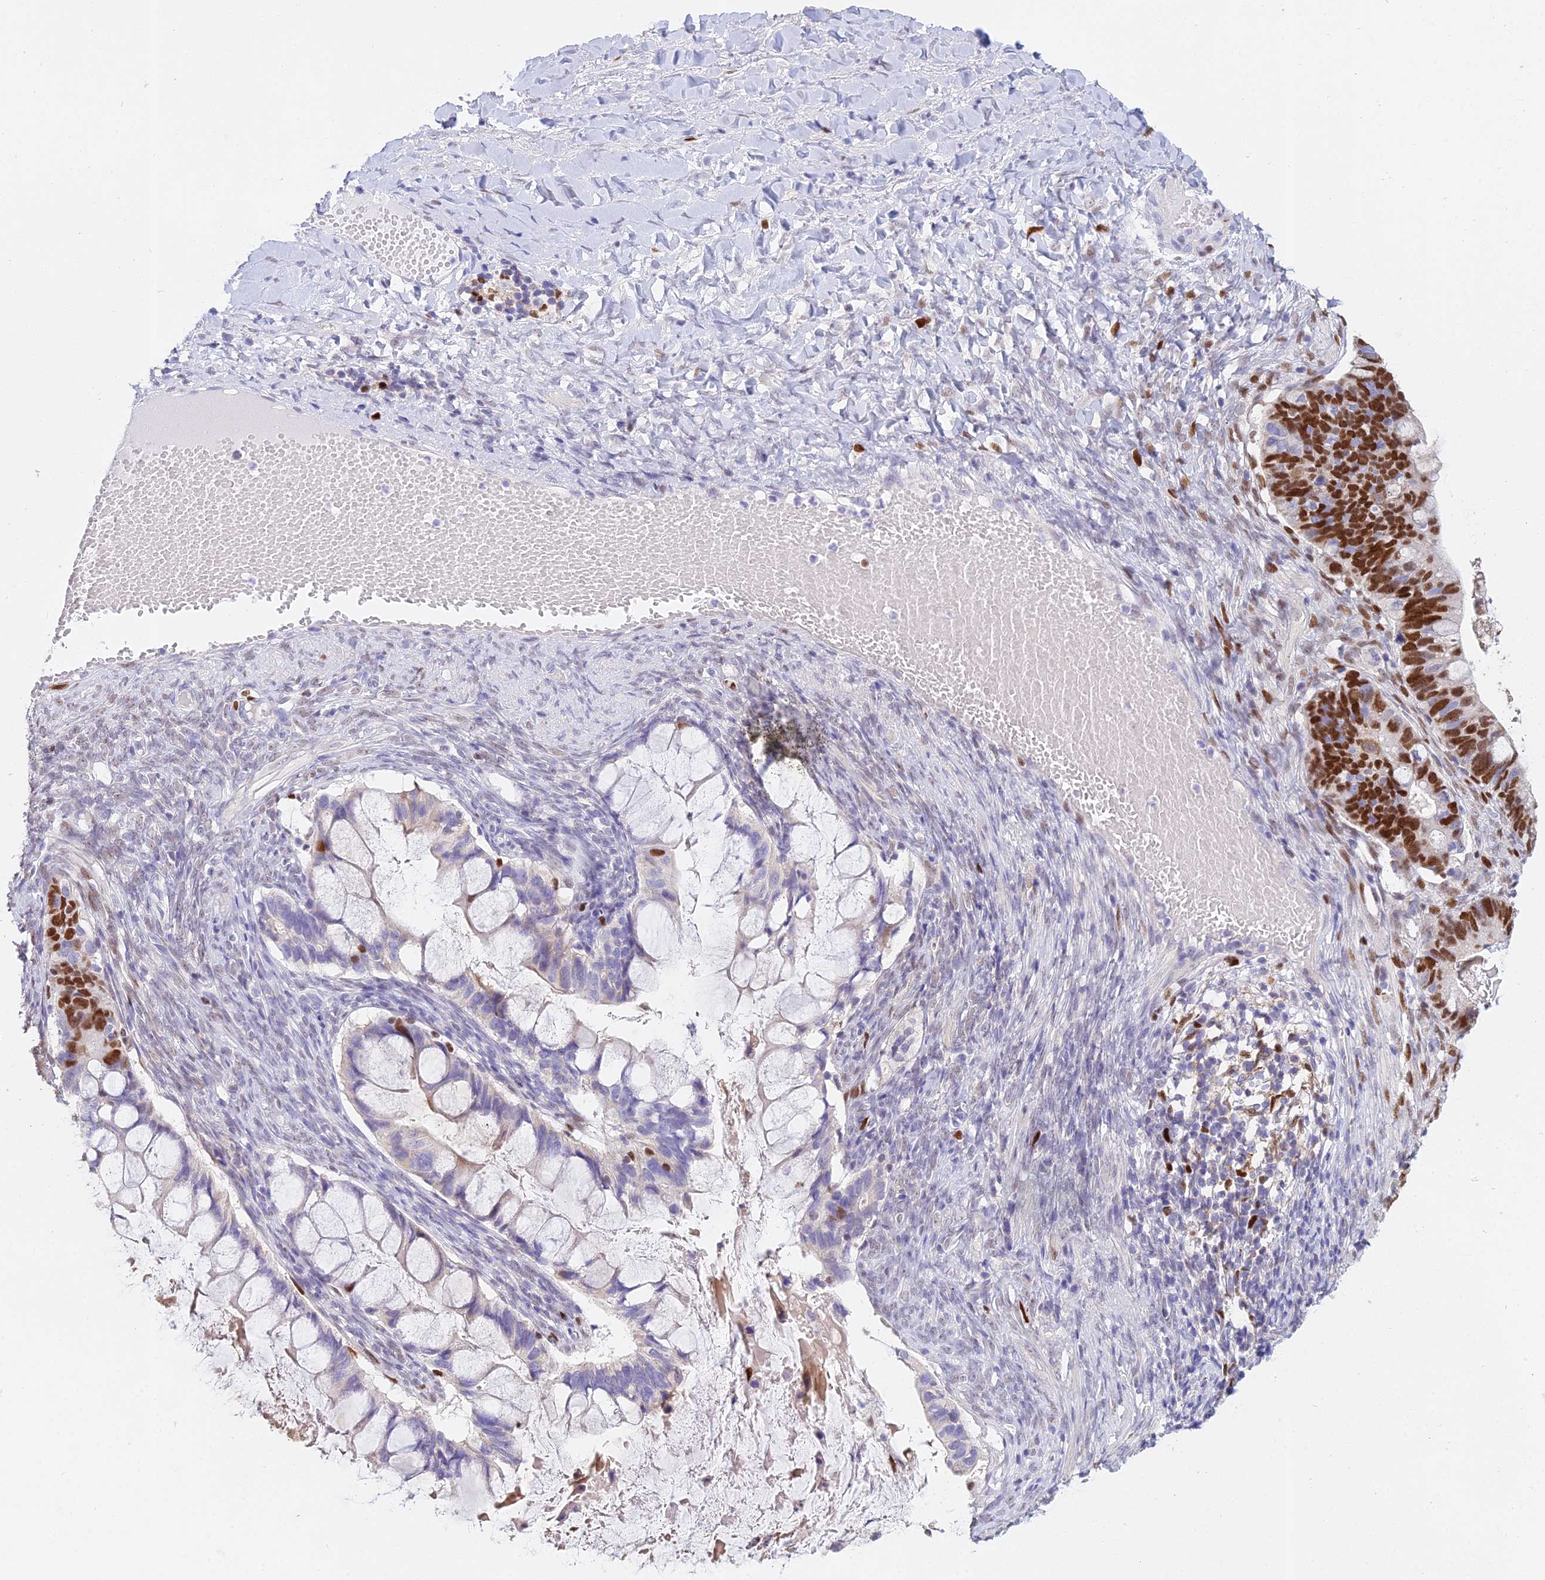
{"staining": {"intensity": "strong", "quantity": "<25%", "location": "nuclear"}, "tissue": "ovarian cancer", "cell_type": "Tumor cells", "image_type": "cancer", "snomed": [{"axis": "morphology", "description": "Cystadenocarcinoma, mucinous, NOS"}, {"axis": "topography", "description": "Ovary"}], "caption": "Ovarian mucinous cystadenocarcinoma stained with a protein marker reveals strong staining in tumor cells.", "gene": "MCM2", "patient": {"sex": "female", "age": 61}}